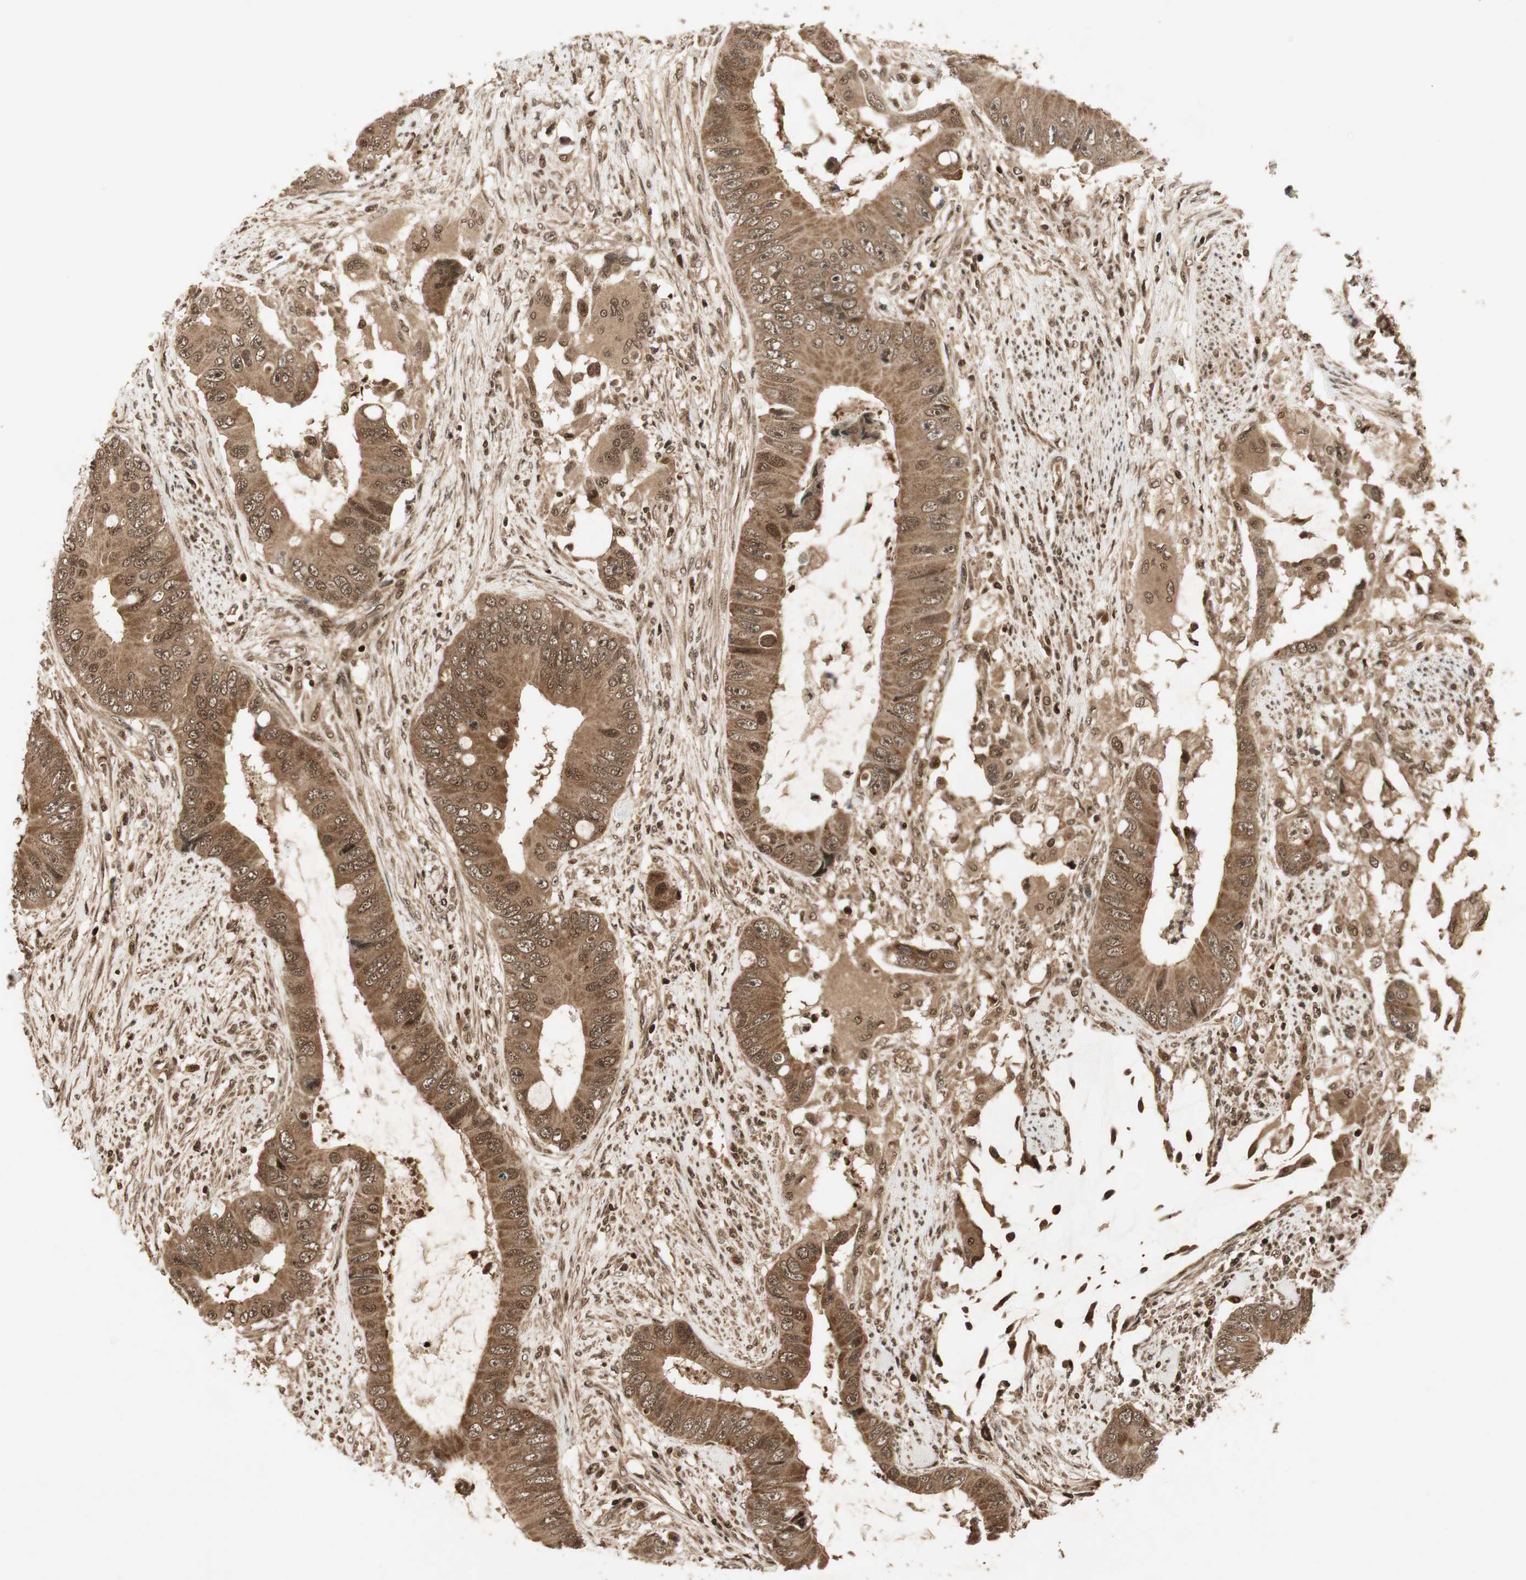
{"staining": {"intensity": "moderate", "quantity": ">75%", "location": "cytoplasmic/membranous,nuclear"}, "tissue": "colorectal cancer", "cell_type": "Tumor cells", "image_type": "cancer", "snomed": [{"axis": "morphology", "description": "Adenocarcinoma, NOS"}, {"axis": "topography", "description": "Rectum"}], "caption": "DAB immunohistochemical staining of human colorectal cancer demonstrates moderate cytoplasmic/membranous and nuclear protein expression in about >75% of tumor cells.", "gene": "RPA3", "patient": {"sex": "female", "age": 77}}